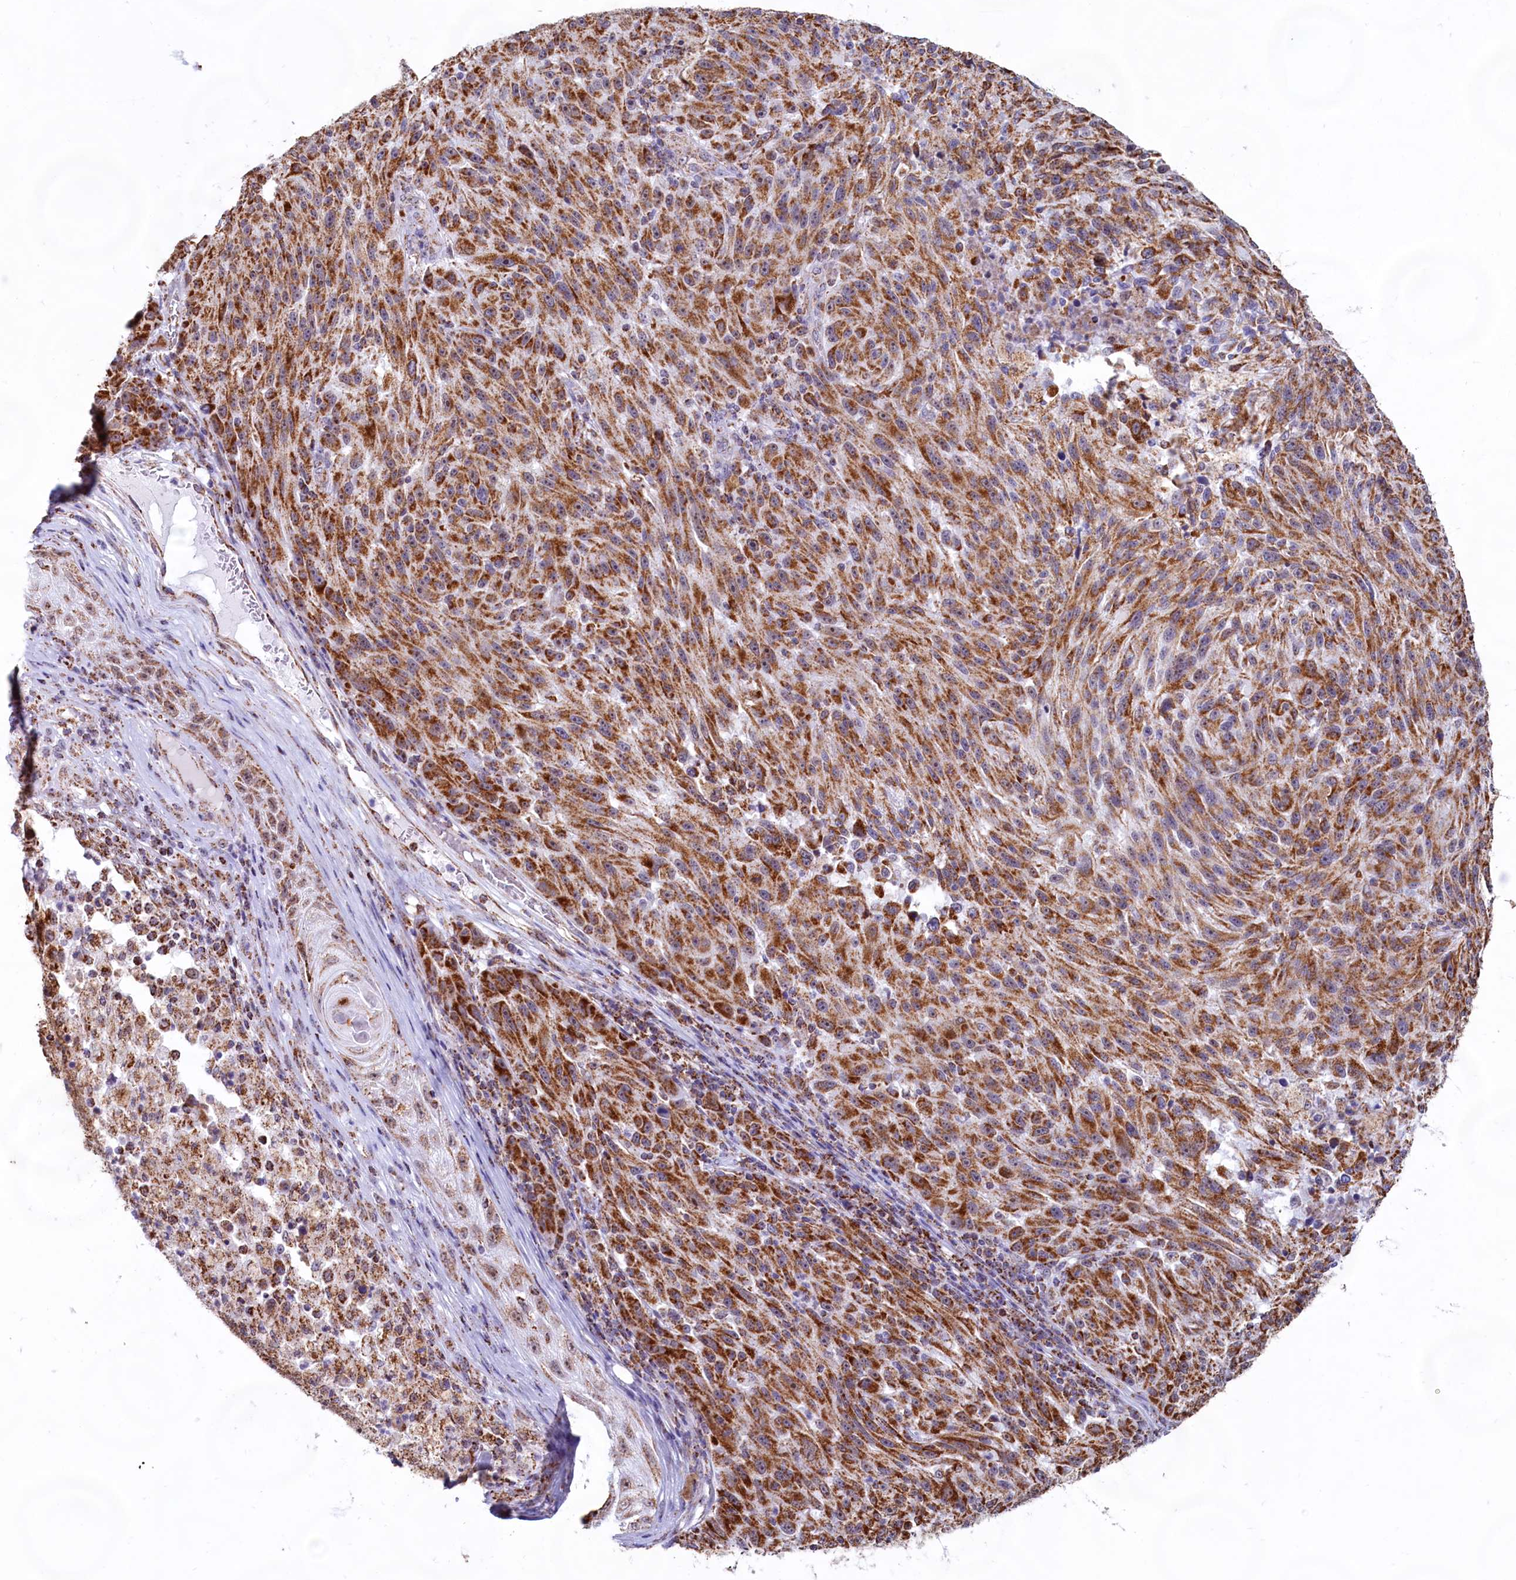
{"staining": {"intensity": "moderate", "quantity": ">75%", "location": "cytoplasmic/membranous"}, "tissue": "melanoma", "cell_type": "Tumor cells", "image_type": "cancer", "snomed": [{"axis": "morphology", "description": "Malignant melanoma, NOS"}, {"axis": "topography", "description": "Skin"}], "caption": "Brown immunohistochemical staining in melanoma displays moderate cytoplasmic/membranous expression in about >75% of tumor cells.", "gene": "C1D", "patient": {"sex": "male", "age": 53}}